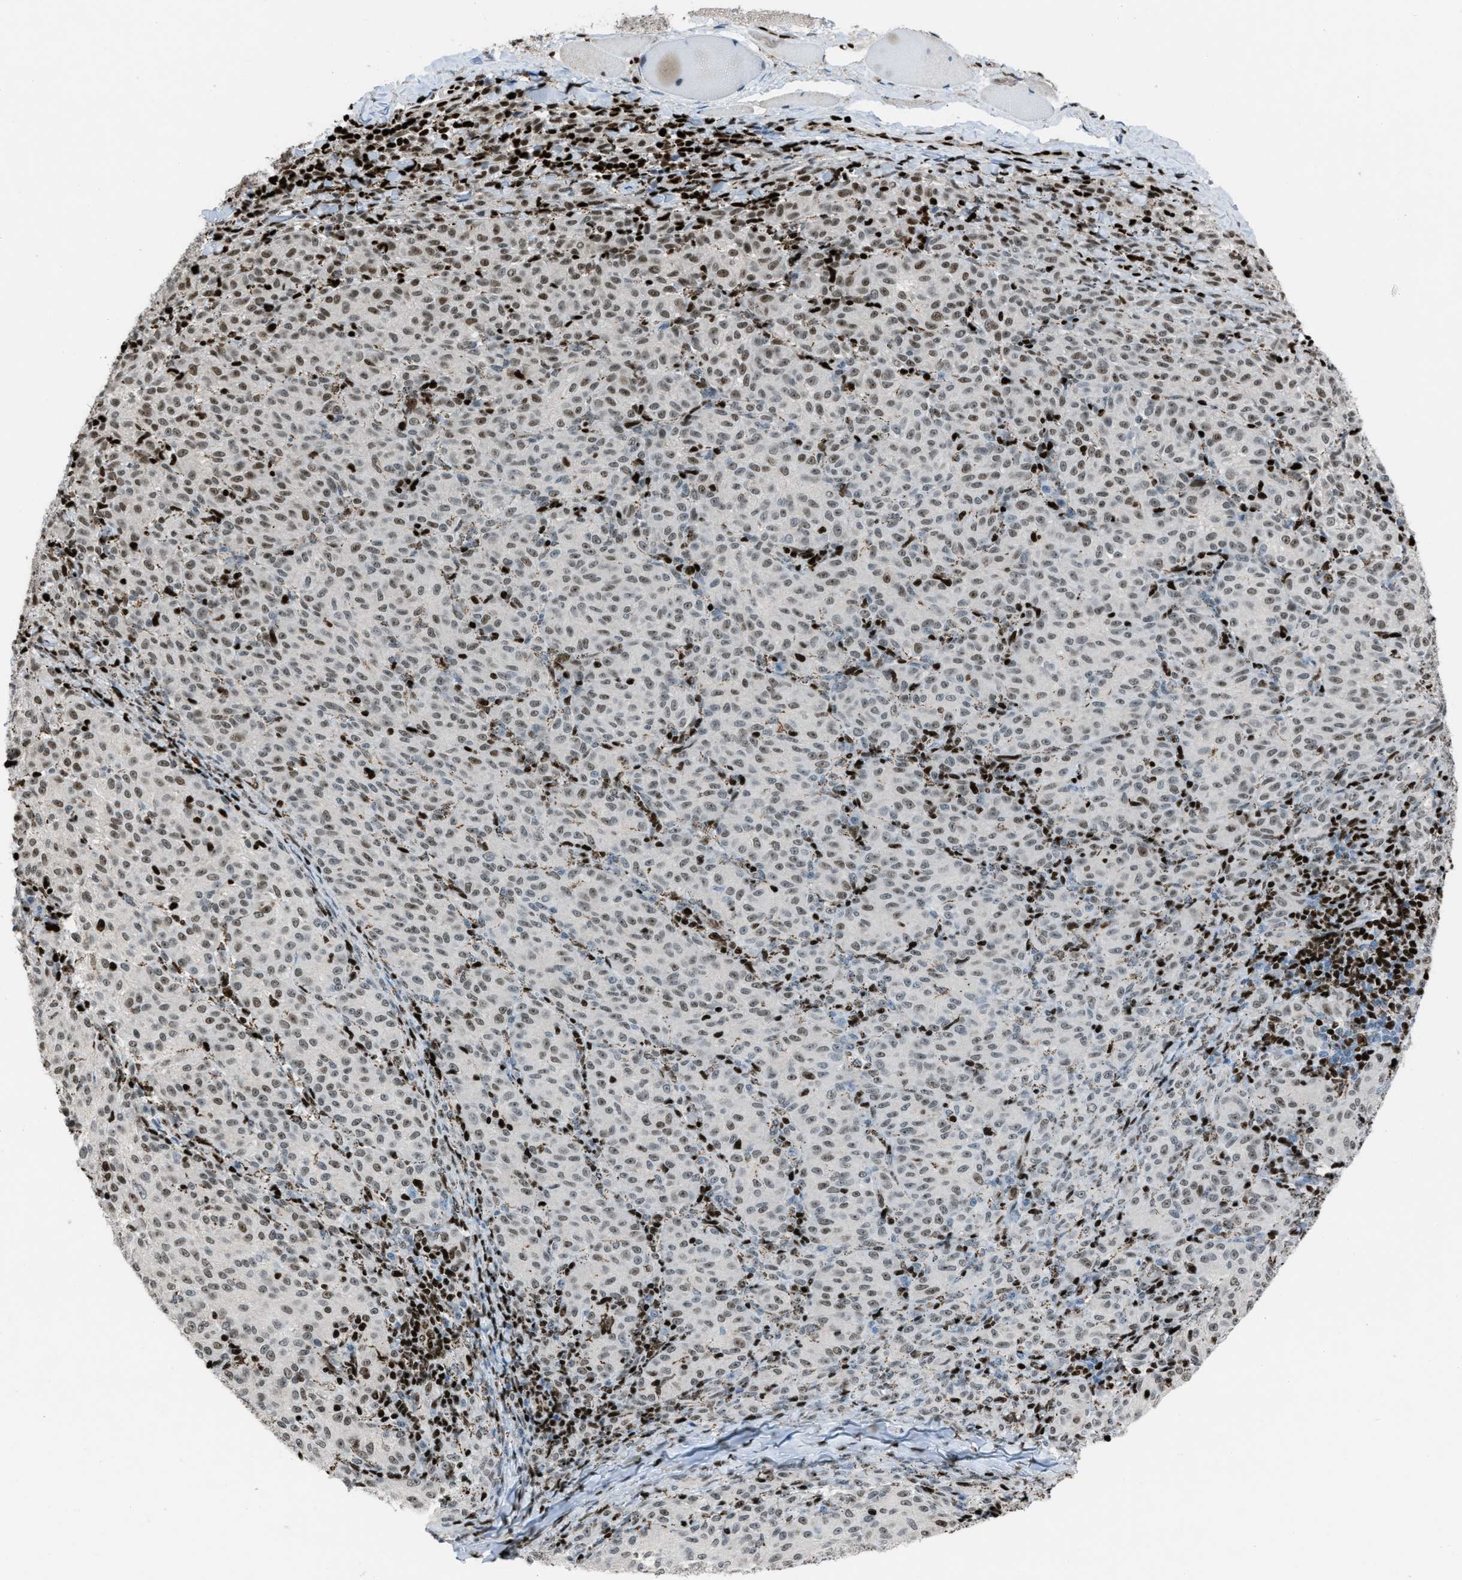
{"staining": {"intensity": "moderate", "quantity": ">75%", "location": "nuclear"}, "tissue": "melanoma", "cell_type": "Tumor cells", "image_type": "cancer", "snomed": [{"axis": "morphology", "description": "Malignant melanoma, NOS"}, {"axis": "topography", "description": "Skin"}], "caption": "A histopathology image showing moderate nuclear expression in approximately >75% of tumor cells in melanoma, as visualized by brown immunohistochemical staining.", "gene": "SLFN5", "patient": {"sex": "female", "age": 72}}